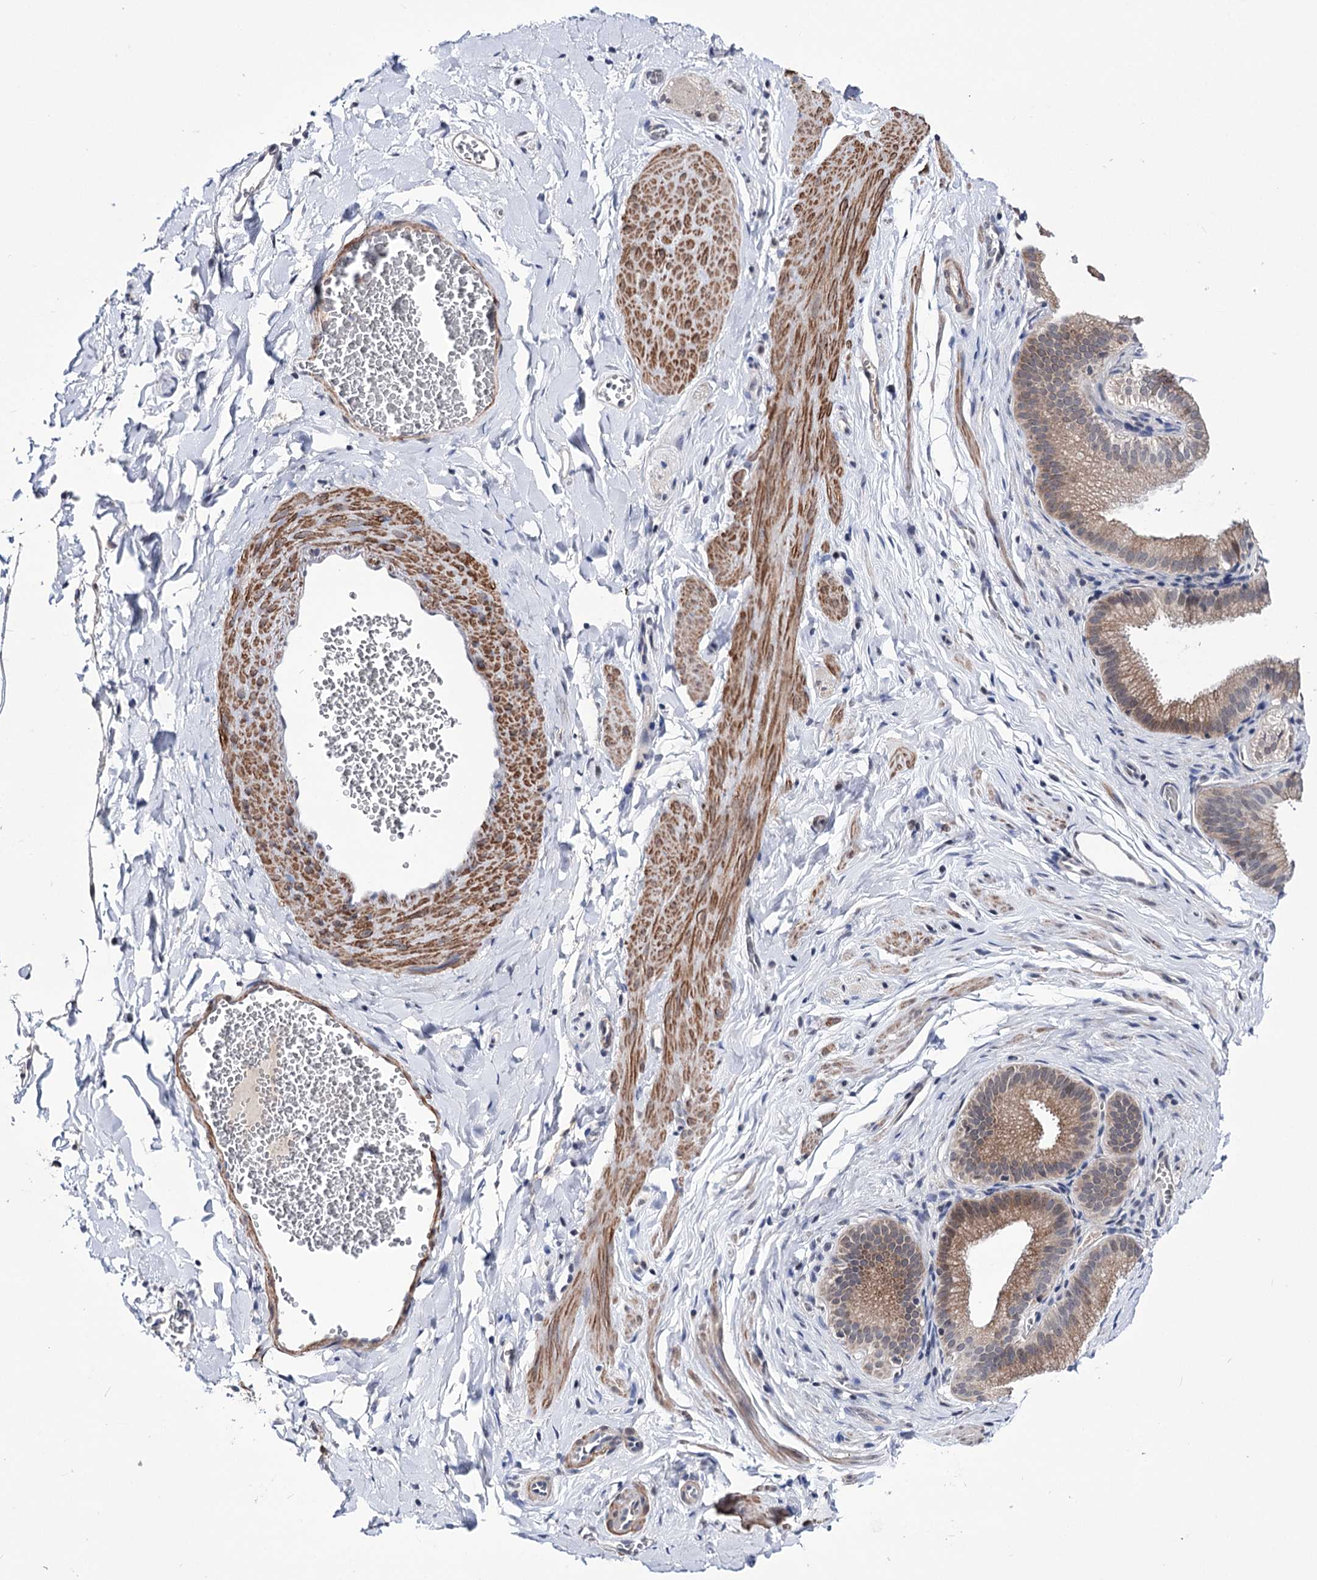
{"staining": {"intensity": "negative", "quantity": "none", "location": "none"}, "tissue": "adipose tissue", "cell_type": "Adipocytes", "image_type": "normal", "snomed": [{"axis": "morphology", "description": "Normal tissue, NOS"}, {"axis": "topography", "description": "Gallbladder"}, {"axis": "topography", "description": "Peripheral nerve tissue"}], "caption": "A high-resolution histopathology image shows immunohistochemistry (IHC) staining of normal adipose tissue, which shows no significant positivity in adipocytes.", "gene": "PPRC1", "patient": {"sex": "male", "age": 38}}